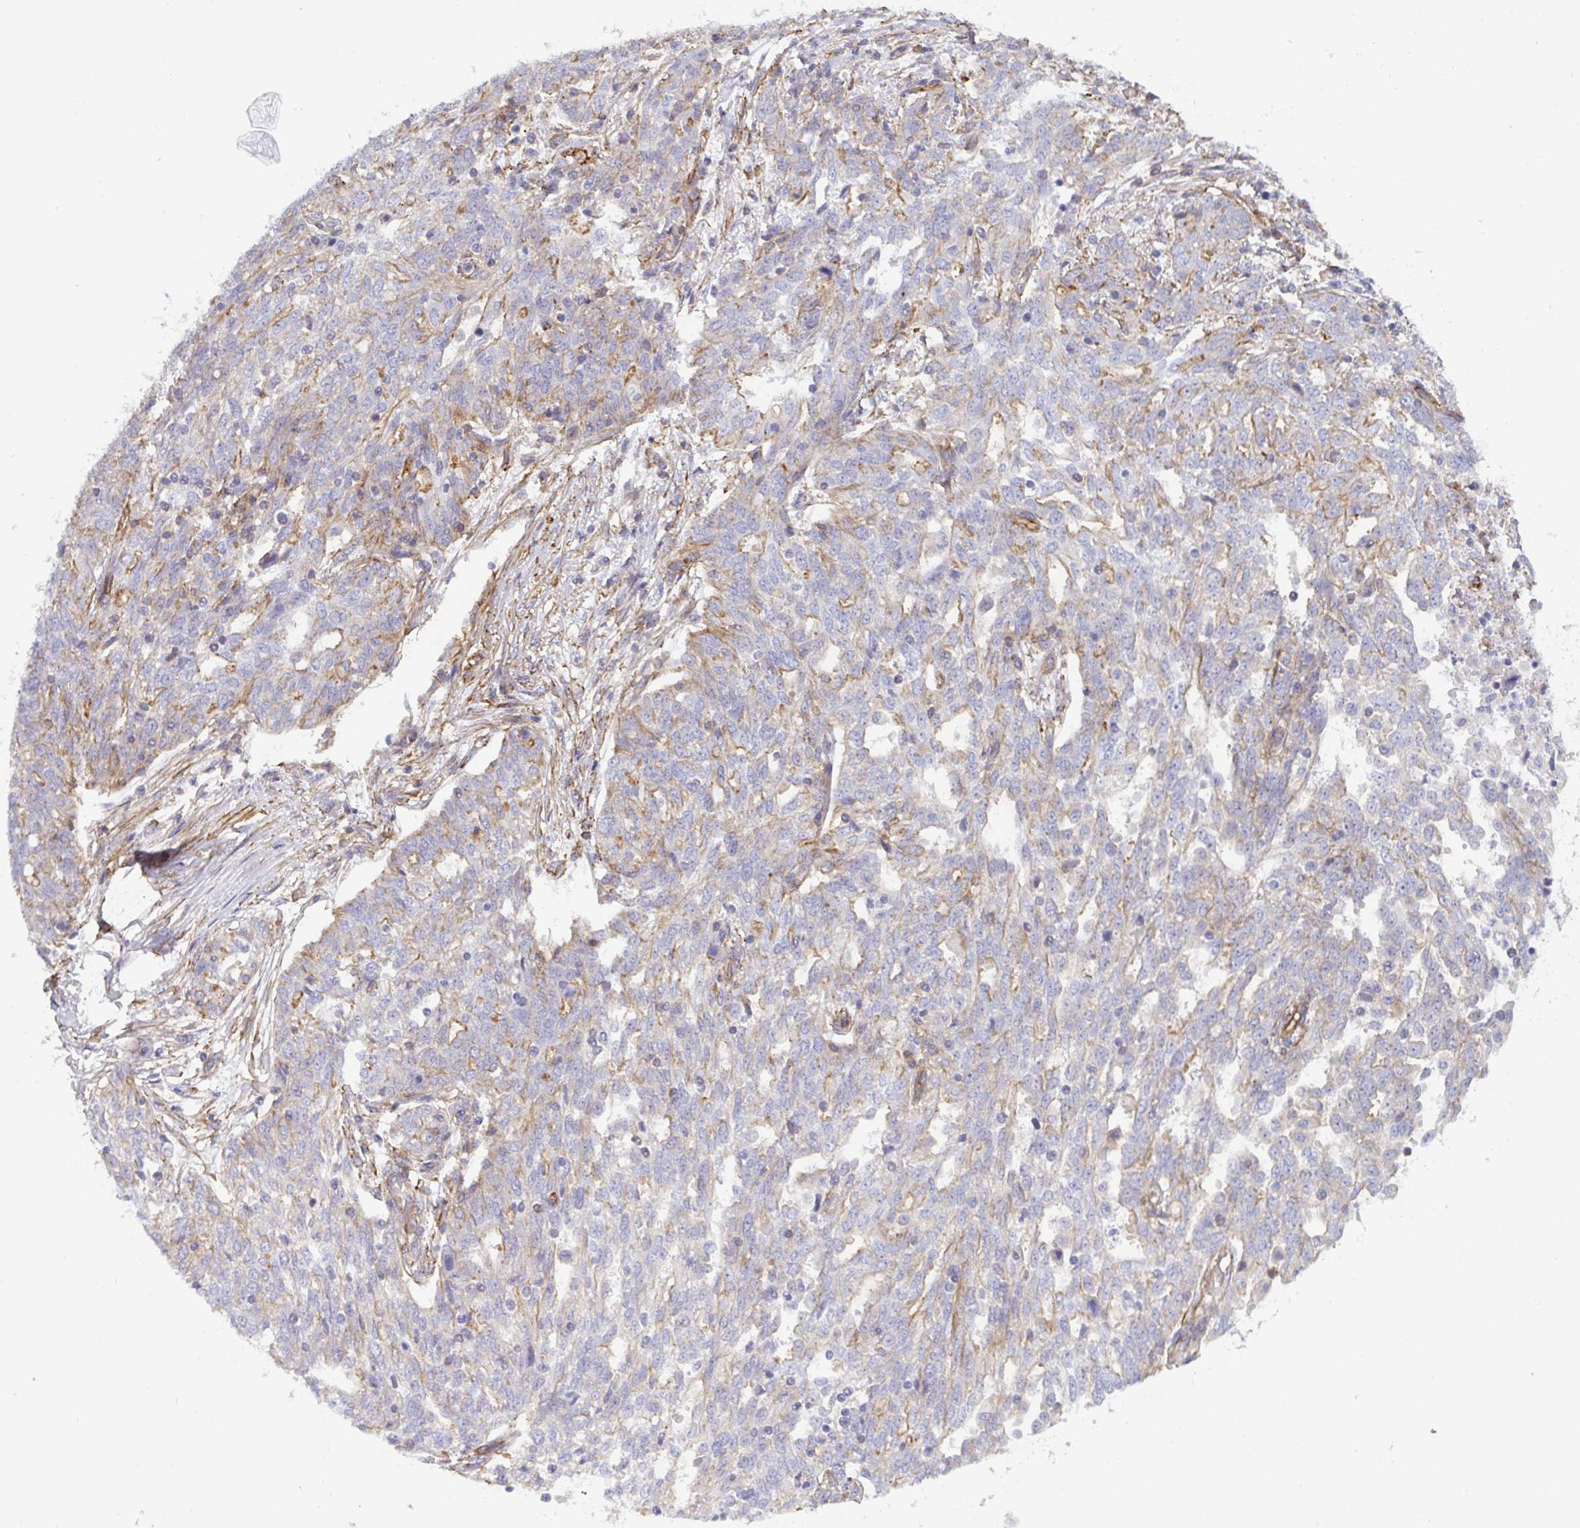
{"staining": {"intensity": "weak", "quantity": "<25%", "location": "cytoplasmic/membranous"}, "tissue": "ovarian cancer", "cell_type": "Tumor cells", "image_type": "cancer", "snomed": [{"axis": "morphology", "description": "Cystadenocarcinoma, serous, NOS"}, {"axis": "topography", "description": "Ovary"}], "caption": "Human ovarian cancer stained for a protein using immunohistochemistry (IHC) shows no staining in tumor cells.", "gene": "LIMA1", "patient": {"sex": "female", "age": 67}}